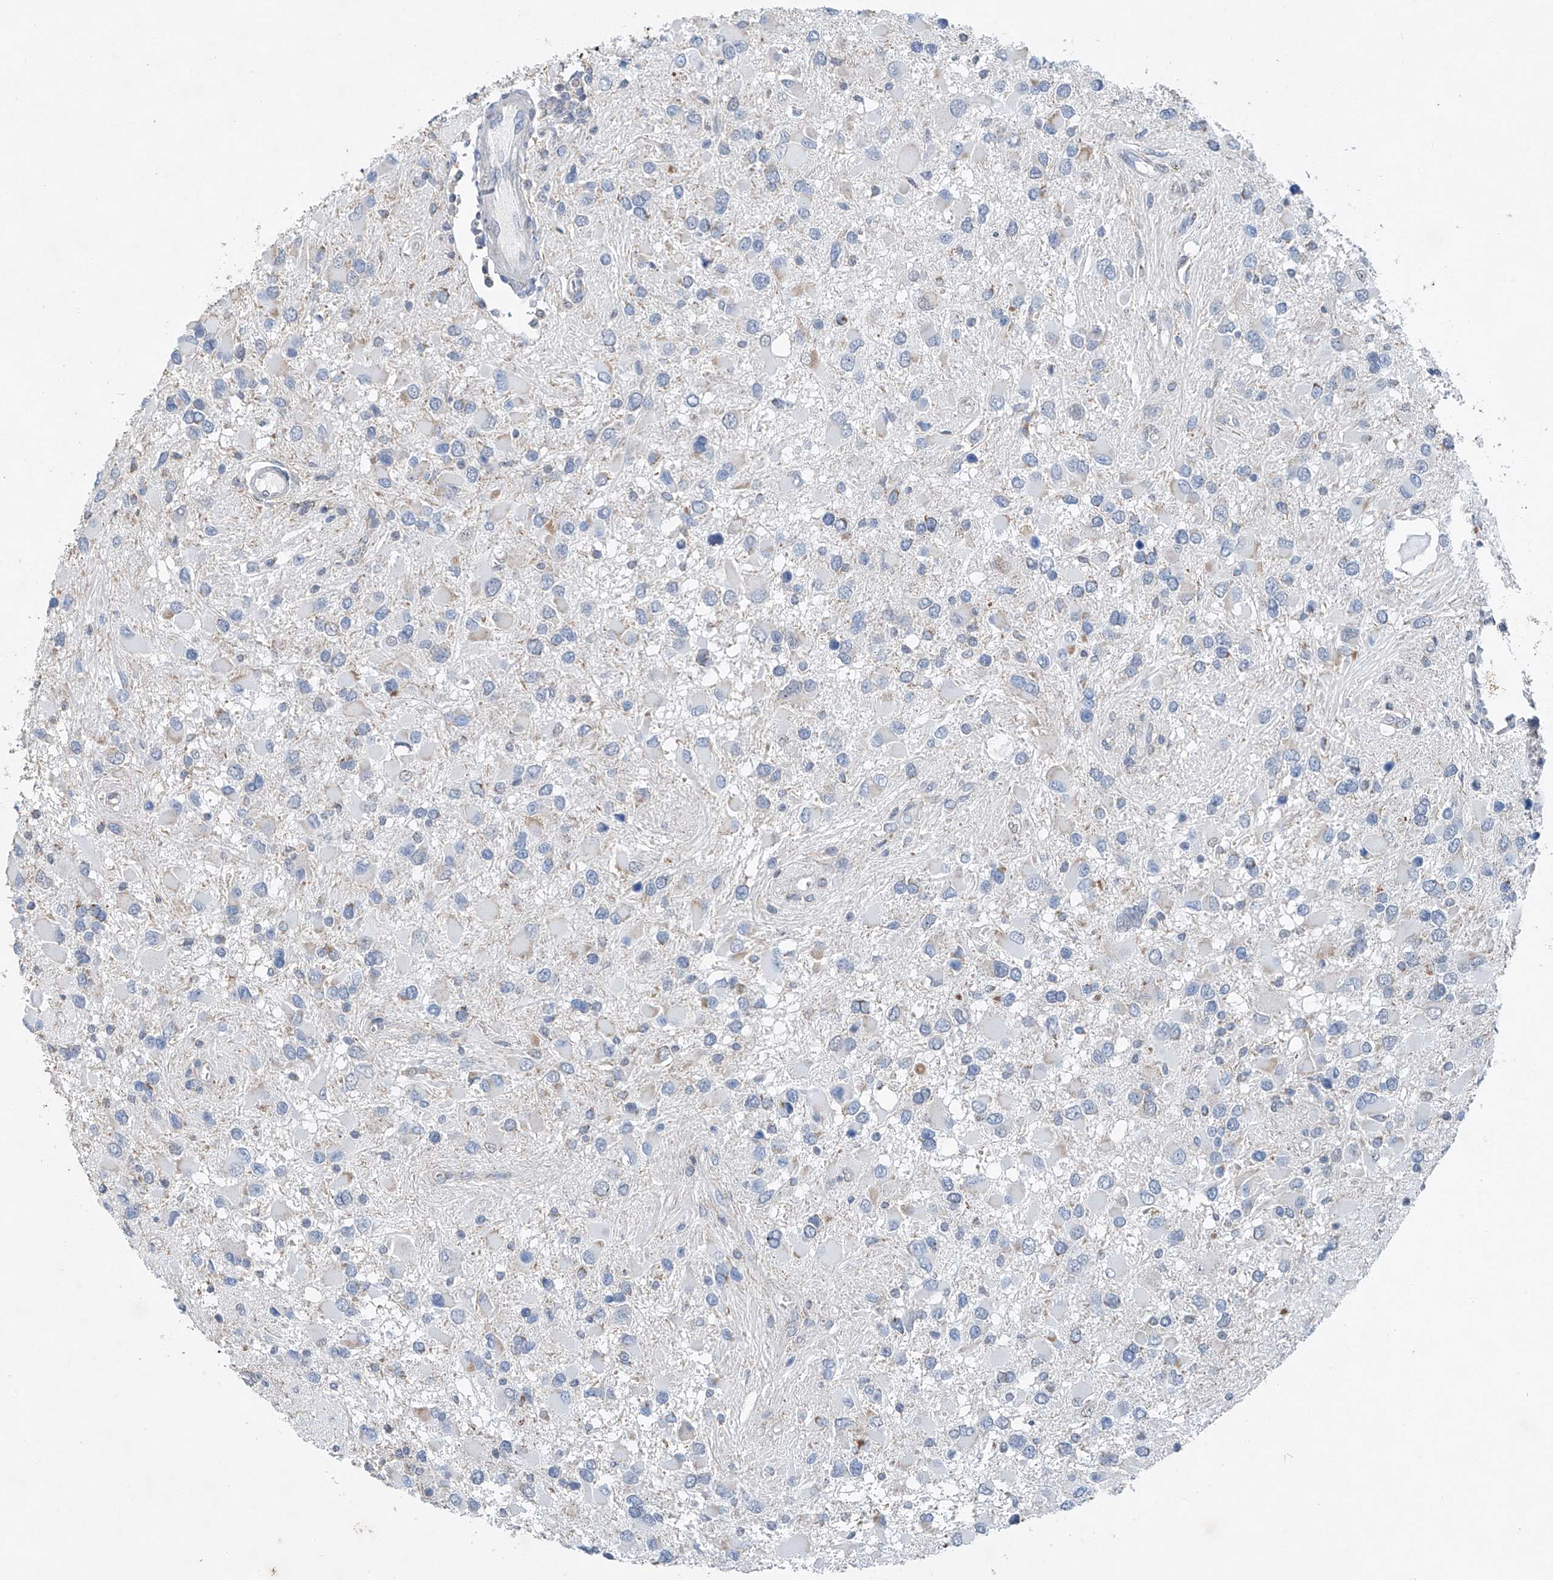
{"staining": {"intensity": "moderate", "quantity": "<25%", "location": "cytoplasmic/membranous"}, "tissue": "glioma", "cell_type": "Tumor cells", "image_type": "cancer", "snomed": [{"axis": "morphology", "description": "Glioma, malignant, High grade"}, {"axis": "topography", "description": "Brain"}], "caption": "Protein staining of glioma tissue displays moderate cytoplasmic/membranous positivity in about <25% of tumor cells.", "gene": "KLF15", "patient": {"sex": "male", "age": 53}}